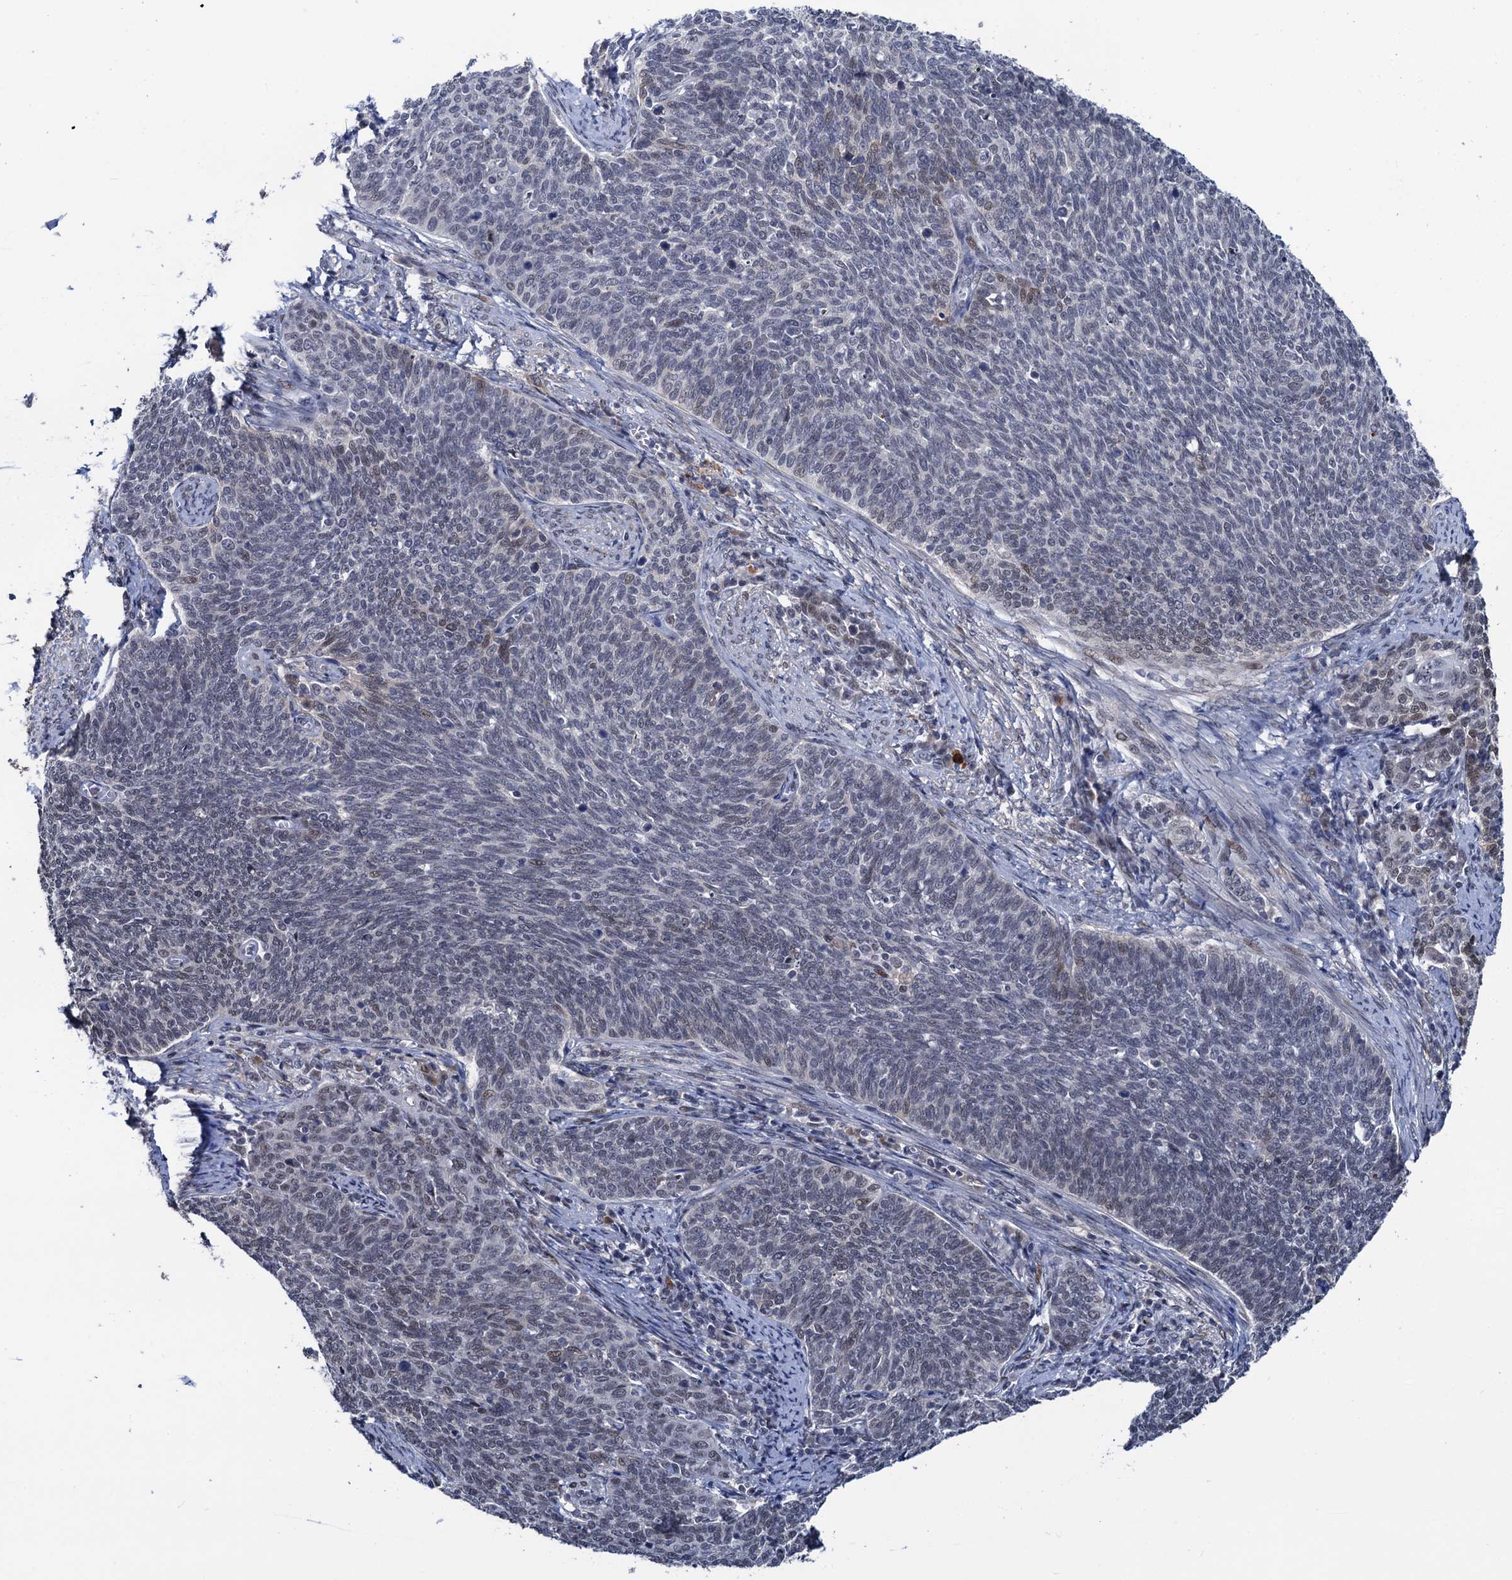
{"staining": {"intensity": "moderate", "quantity": "<25%", "location": "nuclear"}, "tissue": "cervical cancer", "cell_type": "Tumor cells", "image_type": "cancer", "snomed": [{"axis": "morphology", "description": "Squamous cell carcinoma, NOS"}, {"axis": "topography", "description": "Cervix"}], "caption": "Brown immunohistochemical staining in squamous cell carcinoma (cervical) shows moderate nuclear staining in about <25% of tumor cells.", "gene": "FAM222A", "patient": {"sex": "female", "age": 39}}